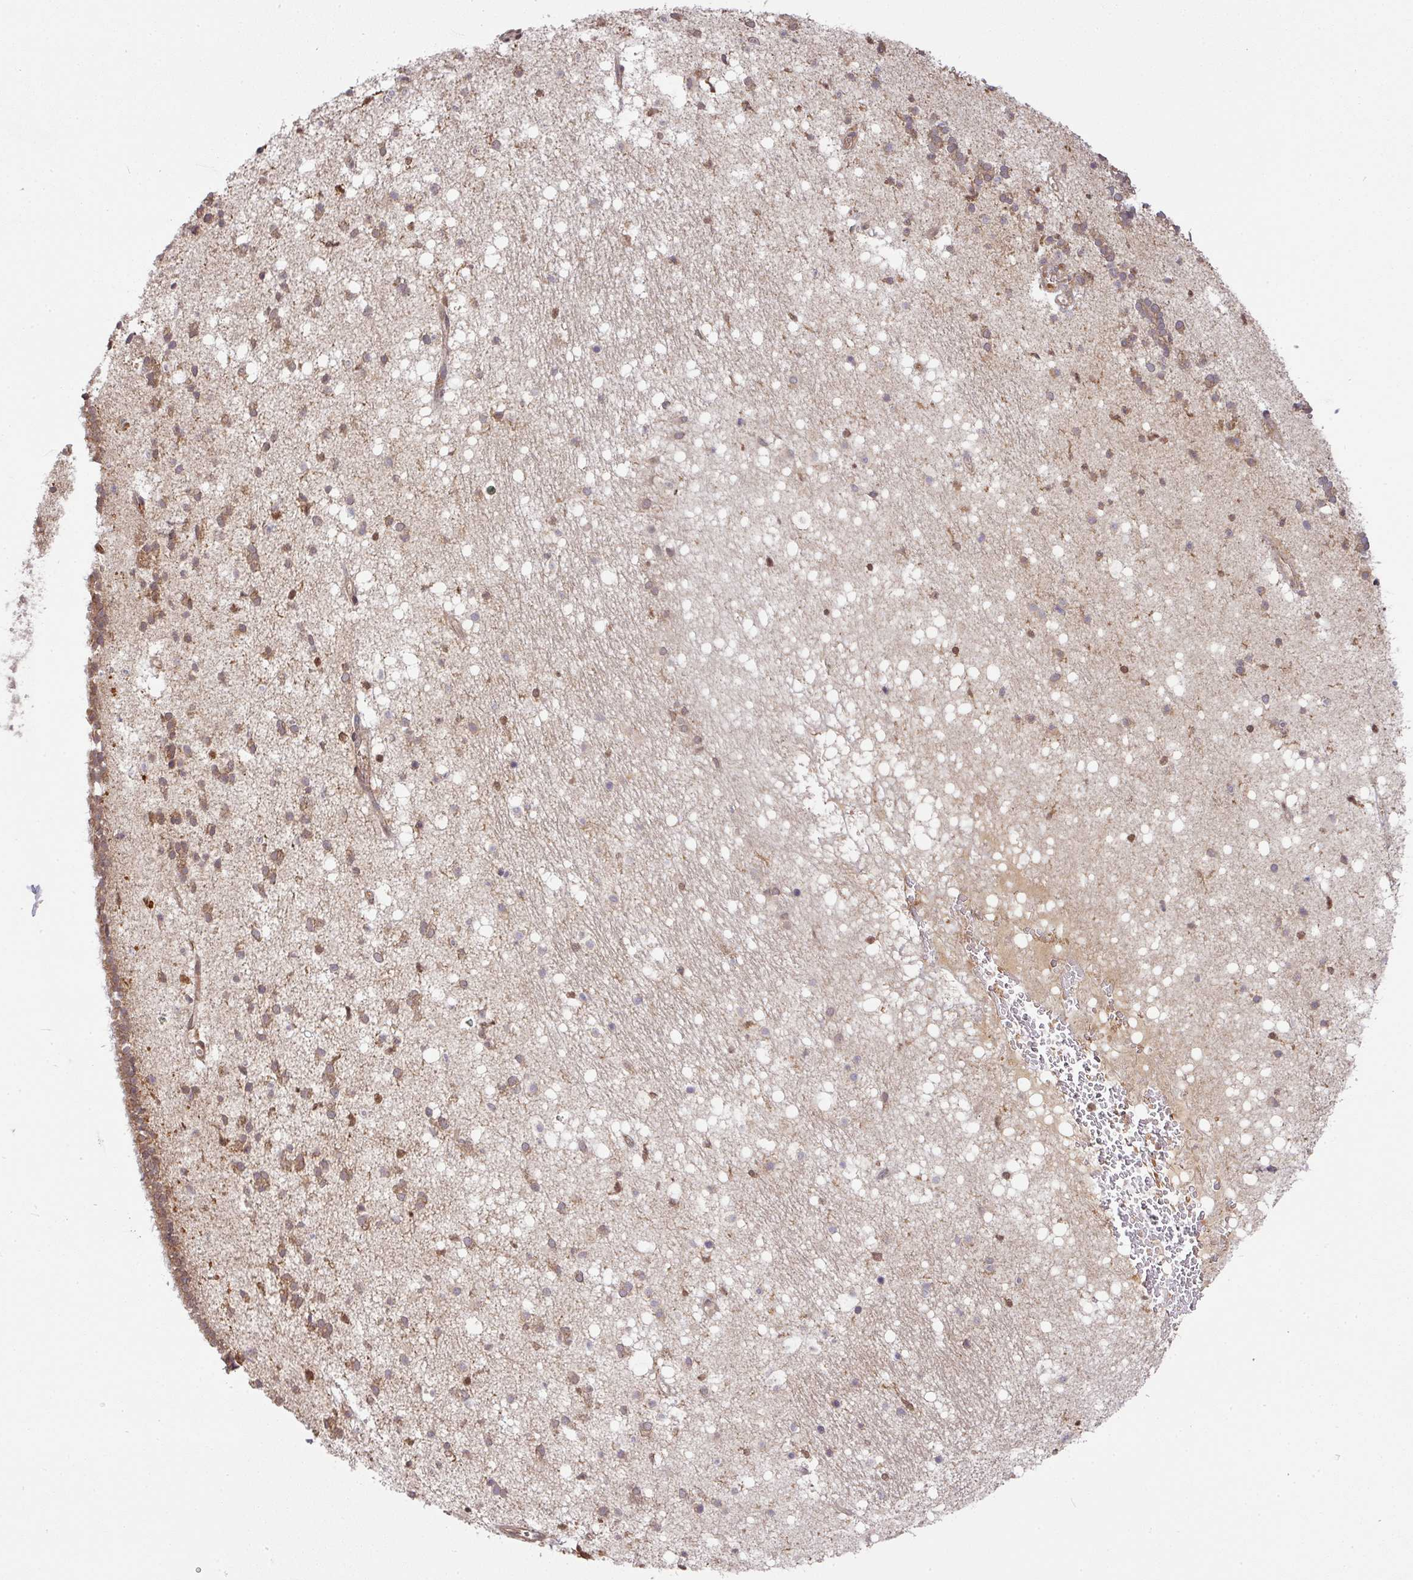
{"staining": {"intensity": "moderate", "quantity": "25%-75%", "location": "cytoplasmic/membranous"}, "tissue": "caudate", "cell_type": "Glial cells", "image_type": "normal", "snomed": [{"axis": "morphology", "description": "Normal tissue, NOS"}, {"axis": "topography", "description": "Lateral ventricle wall"}], "caption": "A high-resolution histopathology image shows IHC staining of benign caudate, which exhibits moderate cytoplasmic/membranous positivity in approximately 25%-75% of glial cells.", "gene": "MALSU1", "patient": {"sex": "male", "age": 37}}